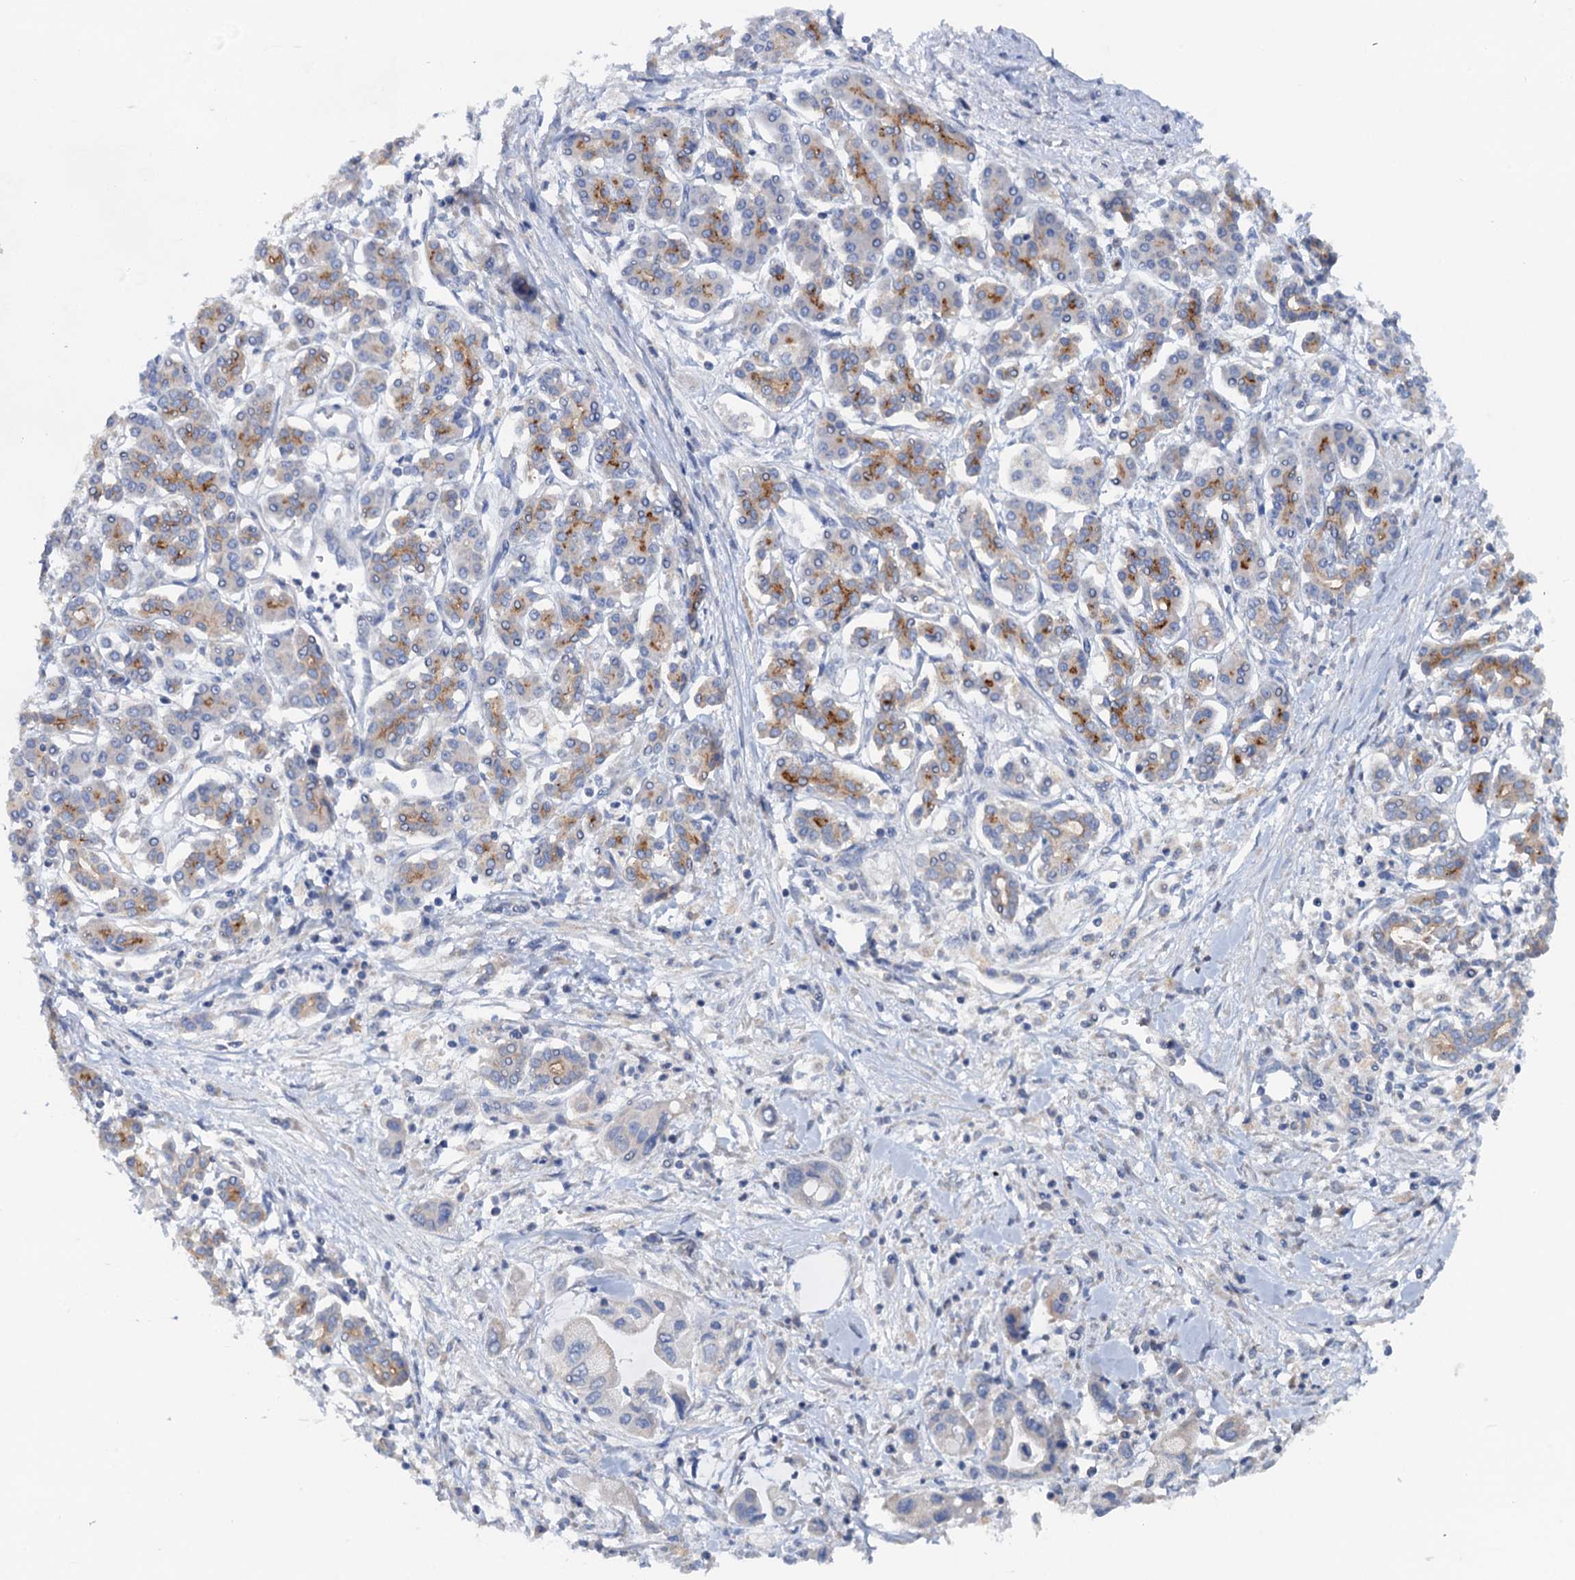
{"staining": {"intensity": "negative", "quantity": "none", "location": "none"}, "tissue": "pancreatic cancer", "cell_type": "Tumor cells", "image_type": "cancer", "snomed": [{"axis": "morphology", "description": "Adenocarcinoma, NOS"}, {"axis": "topography", "description": "Pancreas"}], "caption": "High magnification brightfield microscopy of pancreatic cancer stained with DAB (brown) and counterstained with hematoxylin (blue): tumor cells show no significant staining.", "gene": "PLLP", "patient": {"sex": "female", "age": 50}}